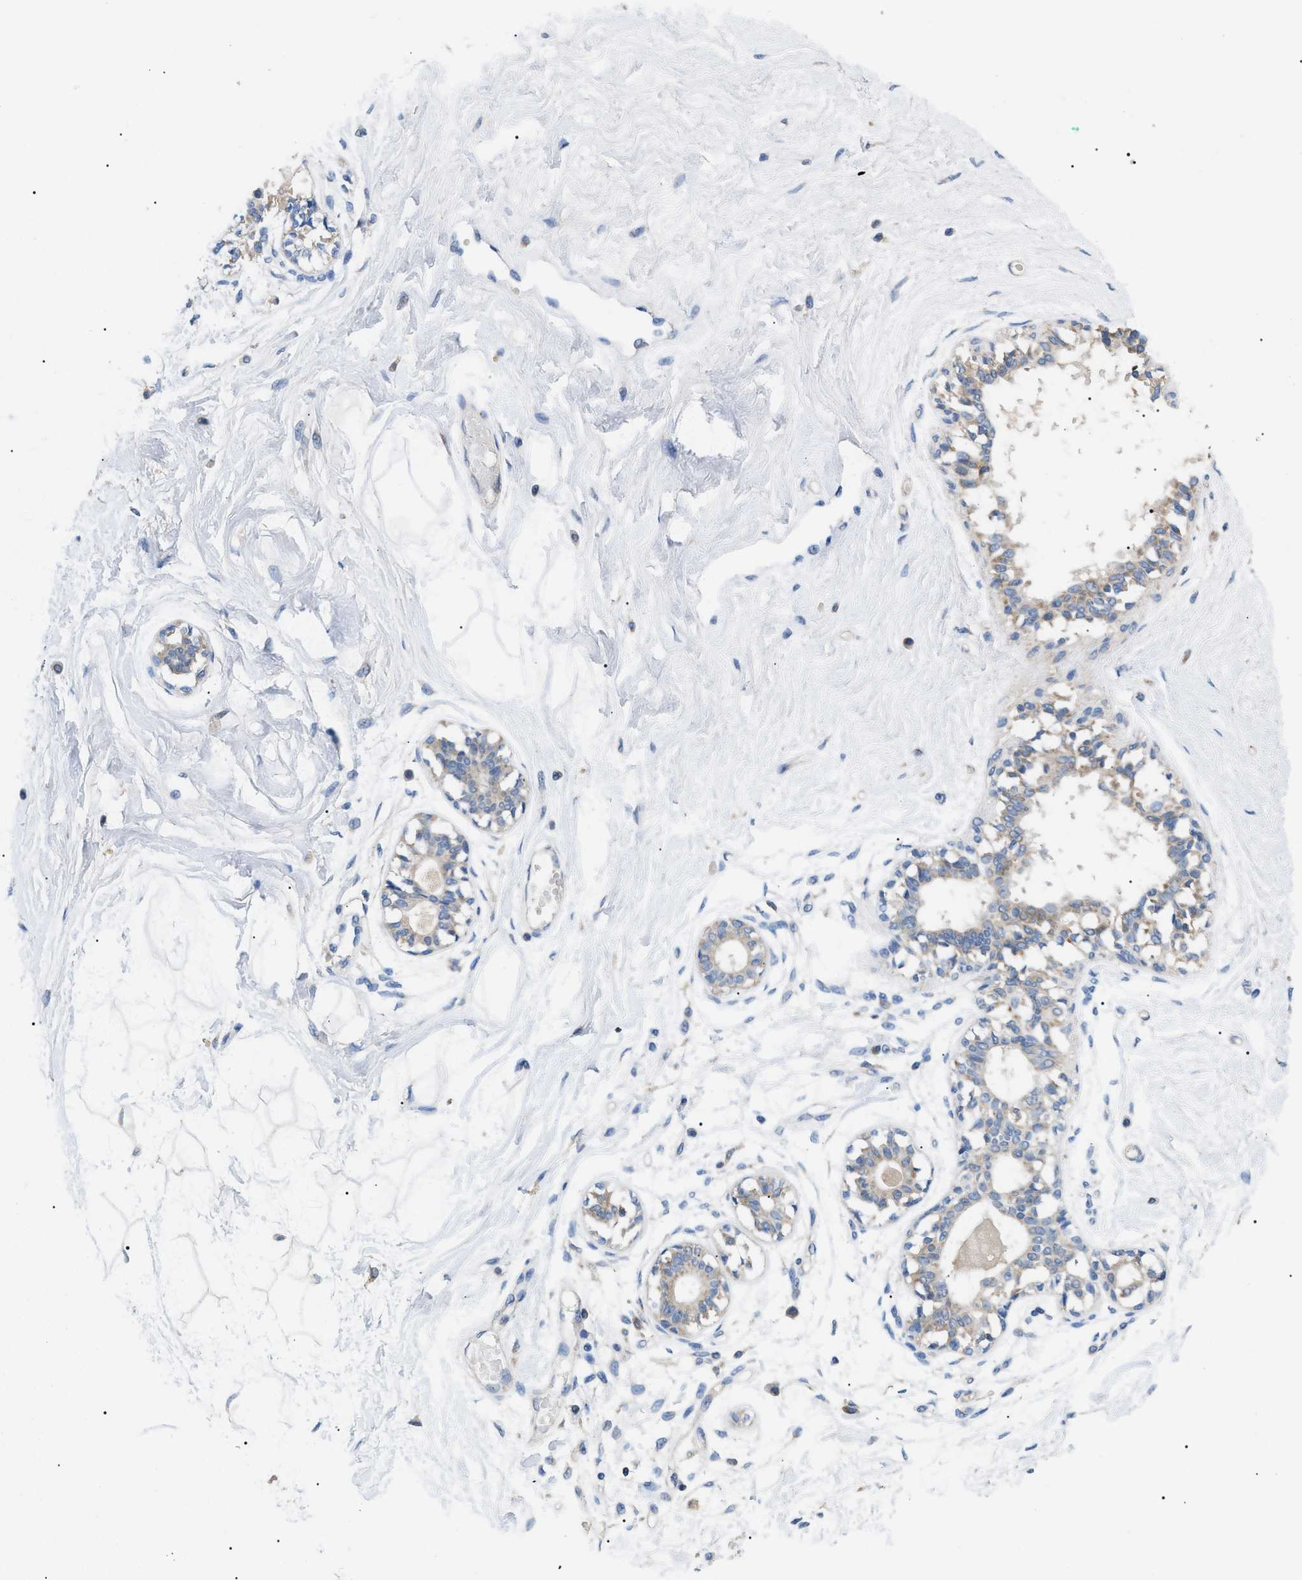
{"staining": {"intensity": "negative", "quantity": "none", "location": "none"}, "tissue": "breast", "cell_type": "Adipocytes", "image_type": "normal", "snomed": [{"axis": "morphology", "description": "Normal tissue, NOS"}, {"axis": "topography", "description": "Breast"}], "caption": "Immunohistochemical staining of unremarkable human breast reveals no significant staining in adipocytes.", "gene": "TOMM6", "patient": {"sex": "female", "age": 45}}